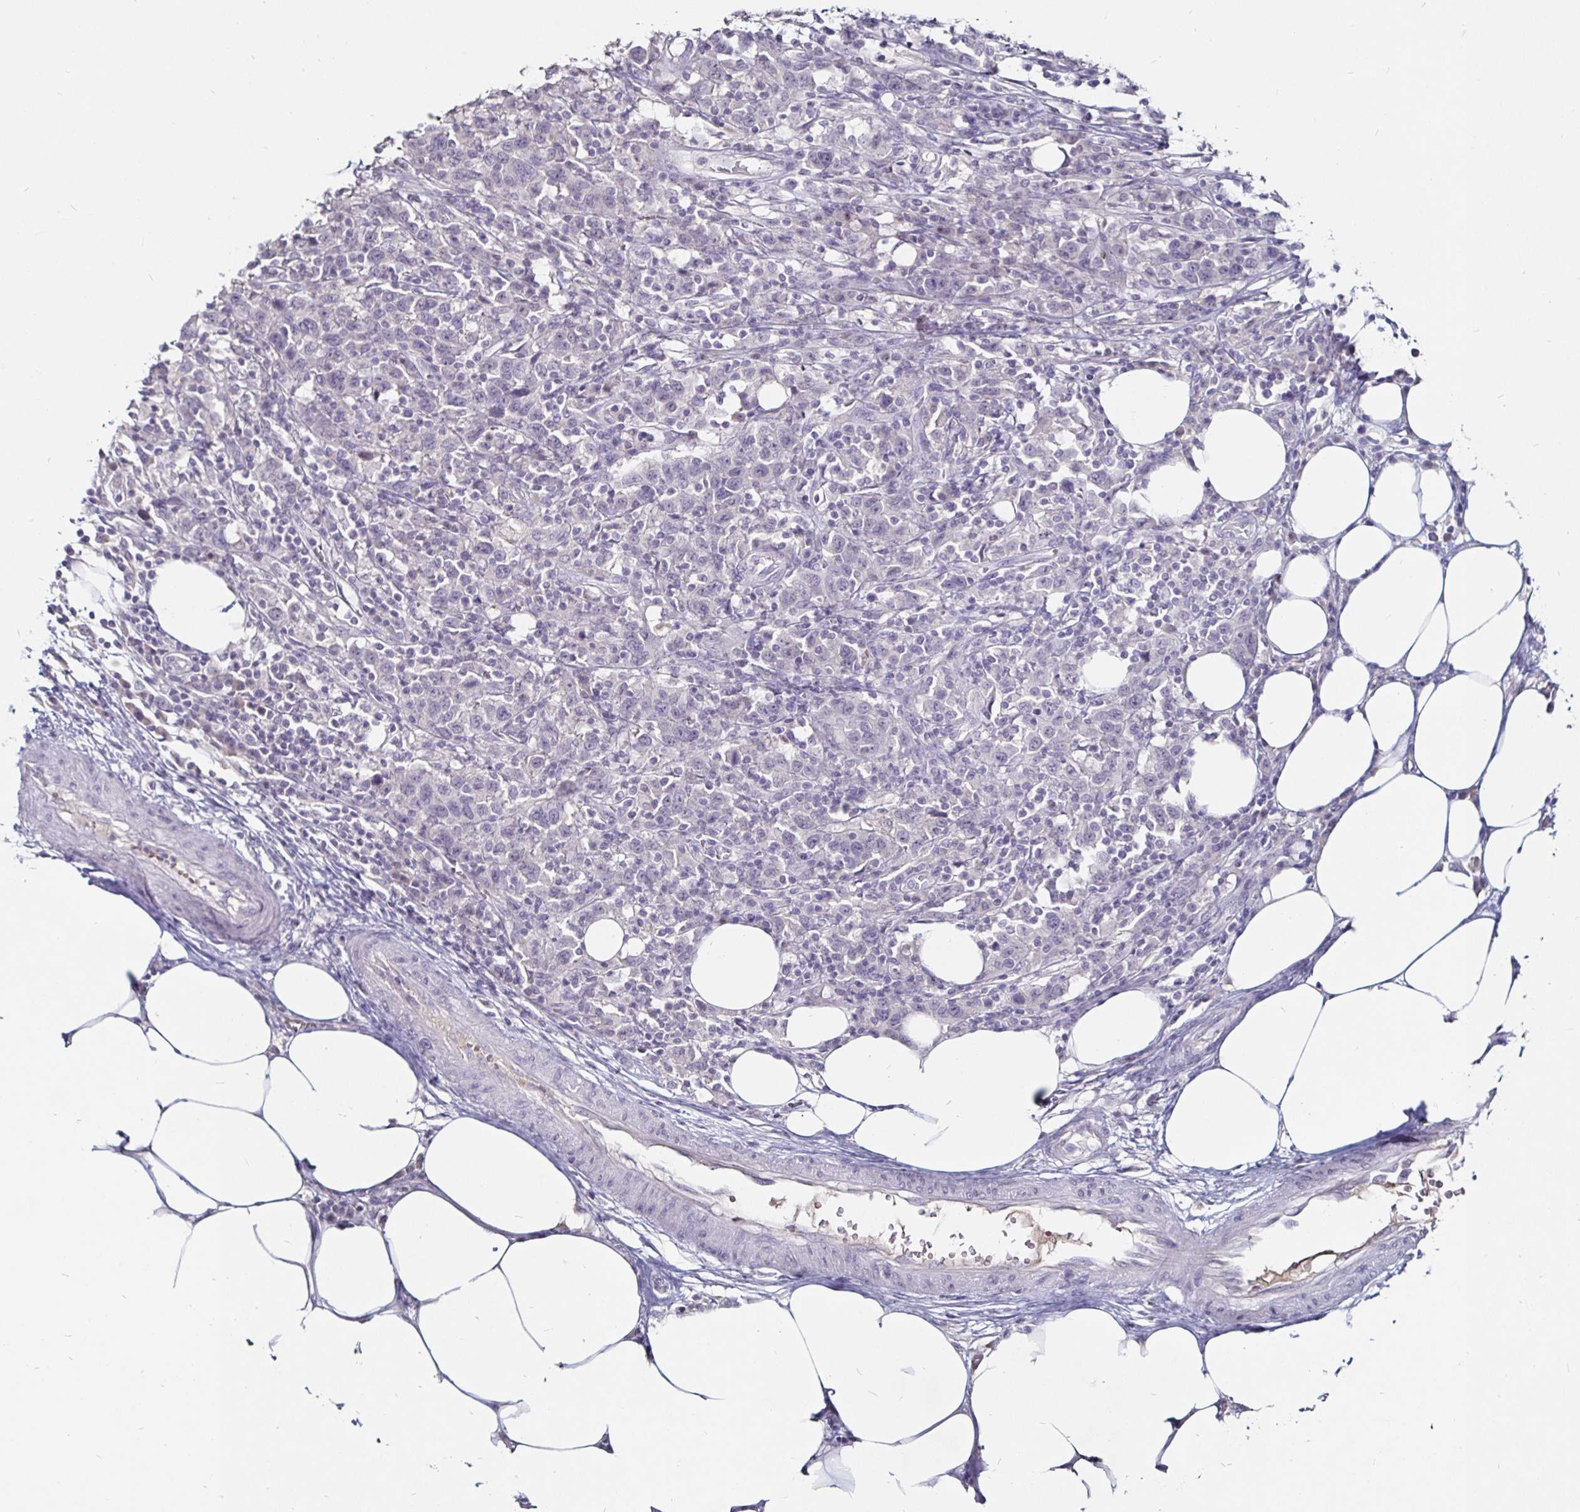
{"staining": {"intensity": "negative", "quantity": "none", "location": "none"}, "tissue": "urothelial cancer", "cell_type": "Tumor cells", "image_type": "cancer", "snomed": [{"axis": "morphology", "description": "Urothelial carcinoma, High grade"}, {"axis": "topography", "description": "Urinary bladder"}], "caption": "Photomicrograph shows no protein expression in tumor cells of urothelial cancer tissue. (DAB (3,3'-diaminobenzidine) immunohistochemistry (IHC) with hematoxylin counter stain).", "gene": "FAIM2", "patient": {"sex": "male", "age": 61}}